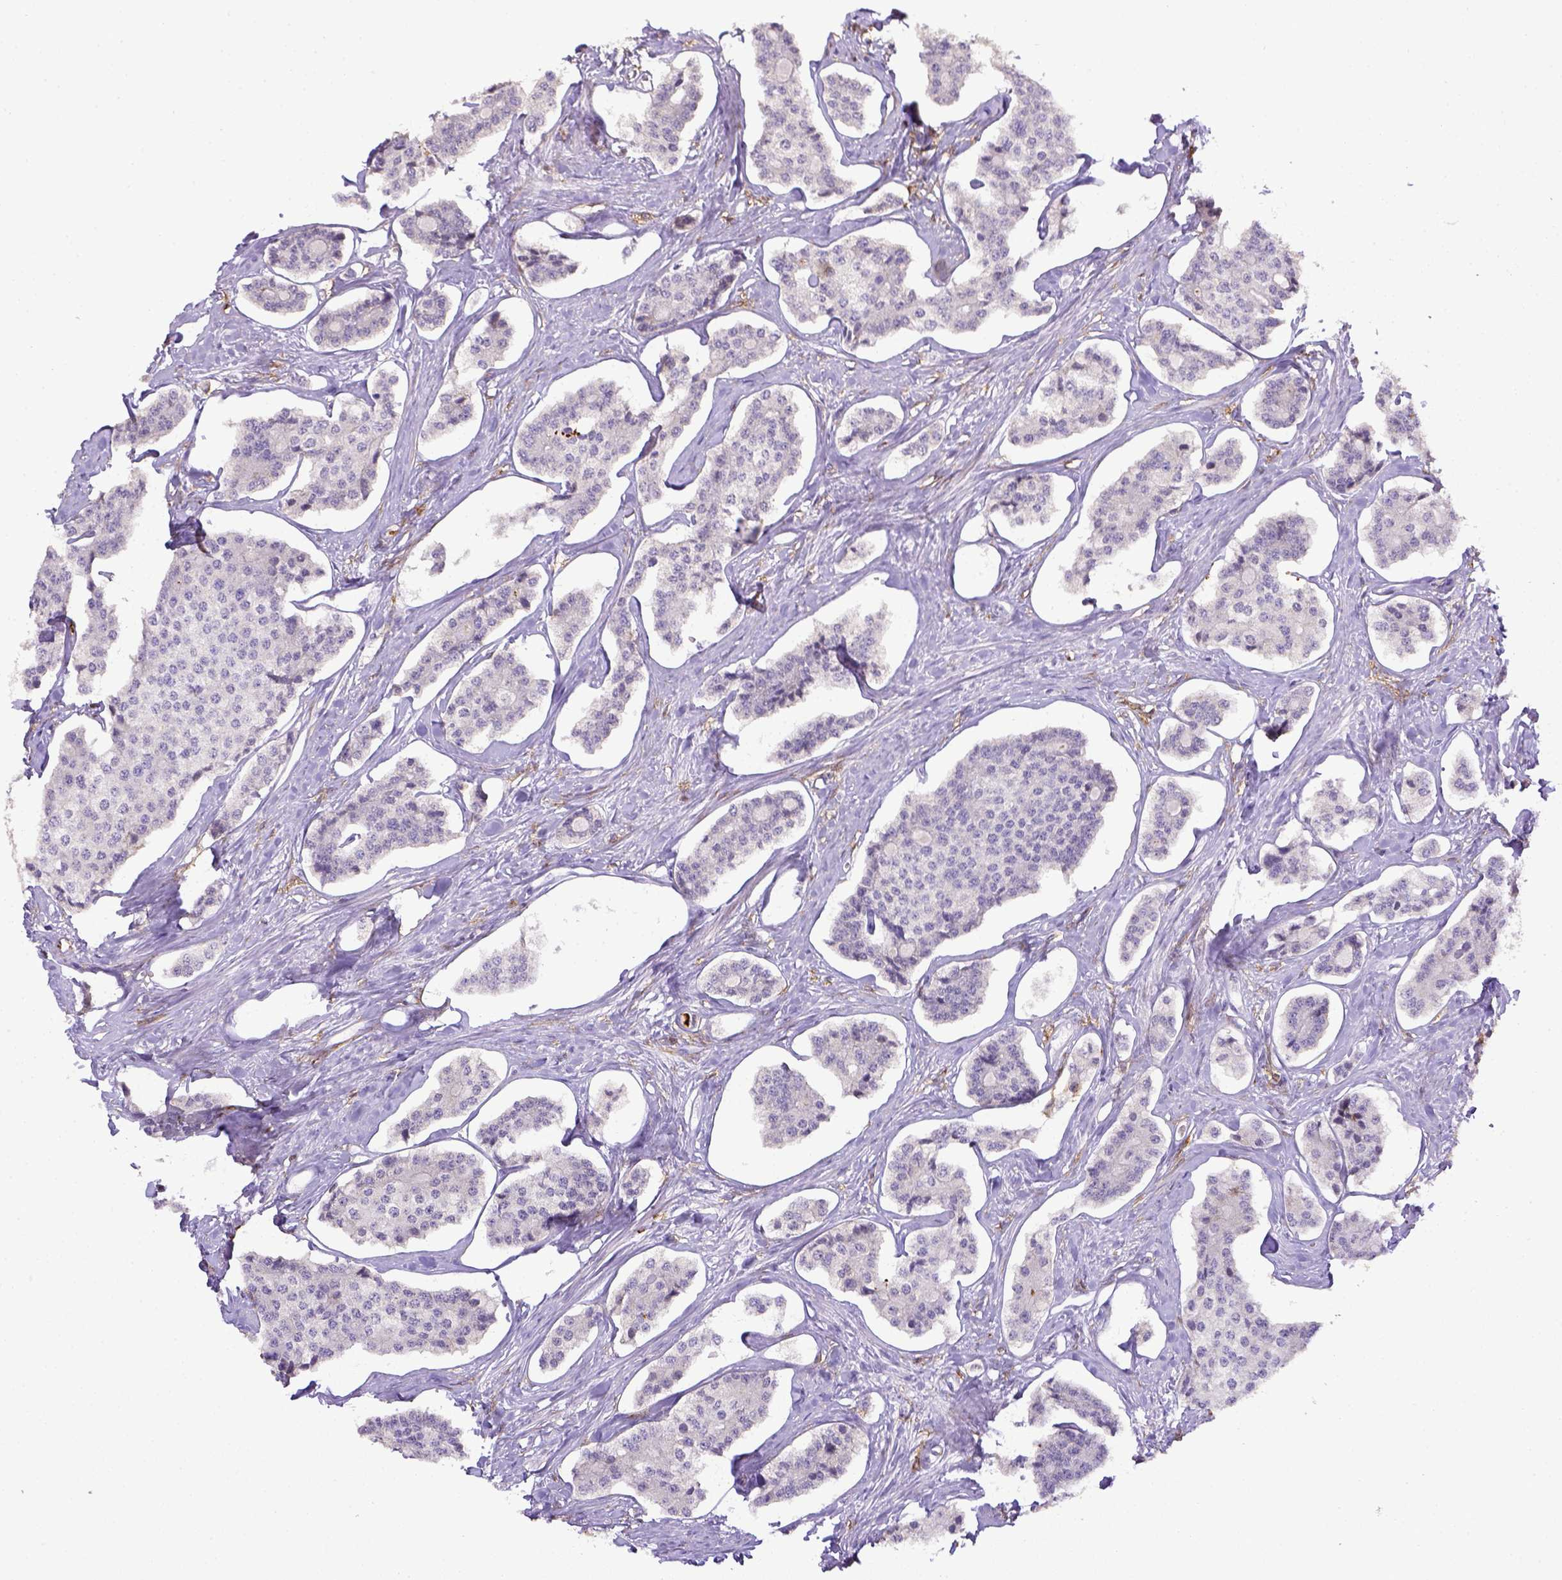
{"staining": {"intensity": "negative", "quantity": "none", "location": "none"}, "tissue": "carcinoid", "cell_type": "Tumor cells", "image_type": "cancer", "snomed": [{"axis": "morphology", "description": "Carcinoid, malignant, NOS"}, {"axis": "topography", "description": "Small intestine"}], "caption": "Immunohistochemistry of human malignant carcinoid demonstrates no expression in tumor cells.", "gene": "ITGAM", "patient": {"sex": "female", "age": 65}}